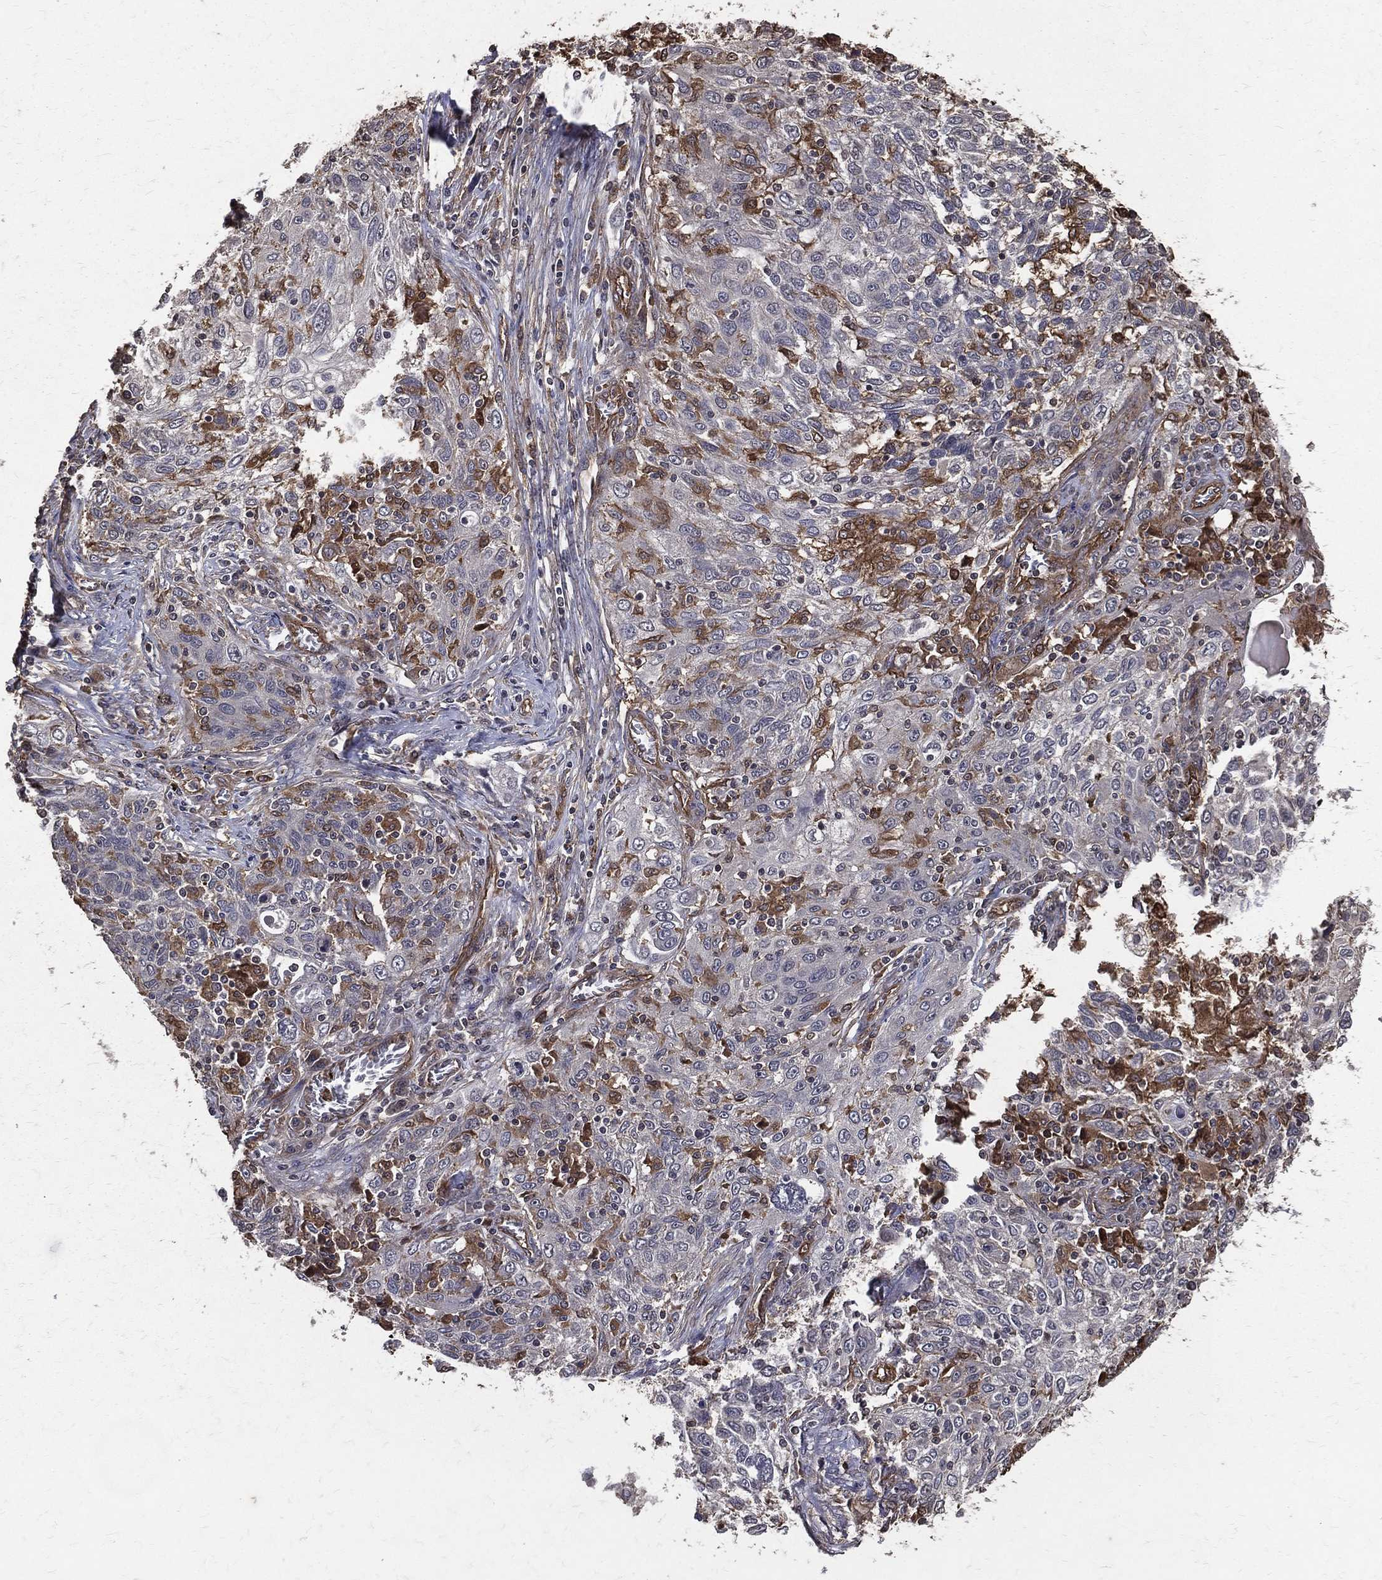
{"staining": {"intensity": "moderate", "quantity": "<25%", "location": "cytoplasmic/membranous"}, "tissue": "lung cancer", "cell_type": "Tumor cells", "image_type": "cancer", "snomed": [{"axis": "morphology", "description": "Squamous cell carcinoma, NOS"}, {"axis": "topography", "description": "Lung"}], "caption": "A high-resolution histopathology image shows immunohistochemistry staining of lung cancer, which displays moderate cytoplasmic/membranous positivity in approximately <25% of tumor cells.", "gene": "DPYSL2", "patient": {"sex": "female", "age": 69}}